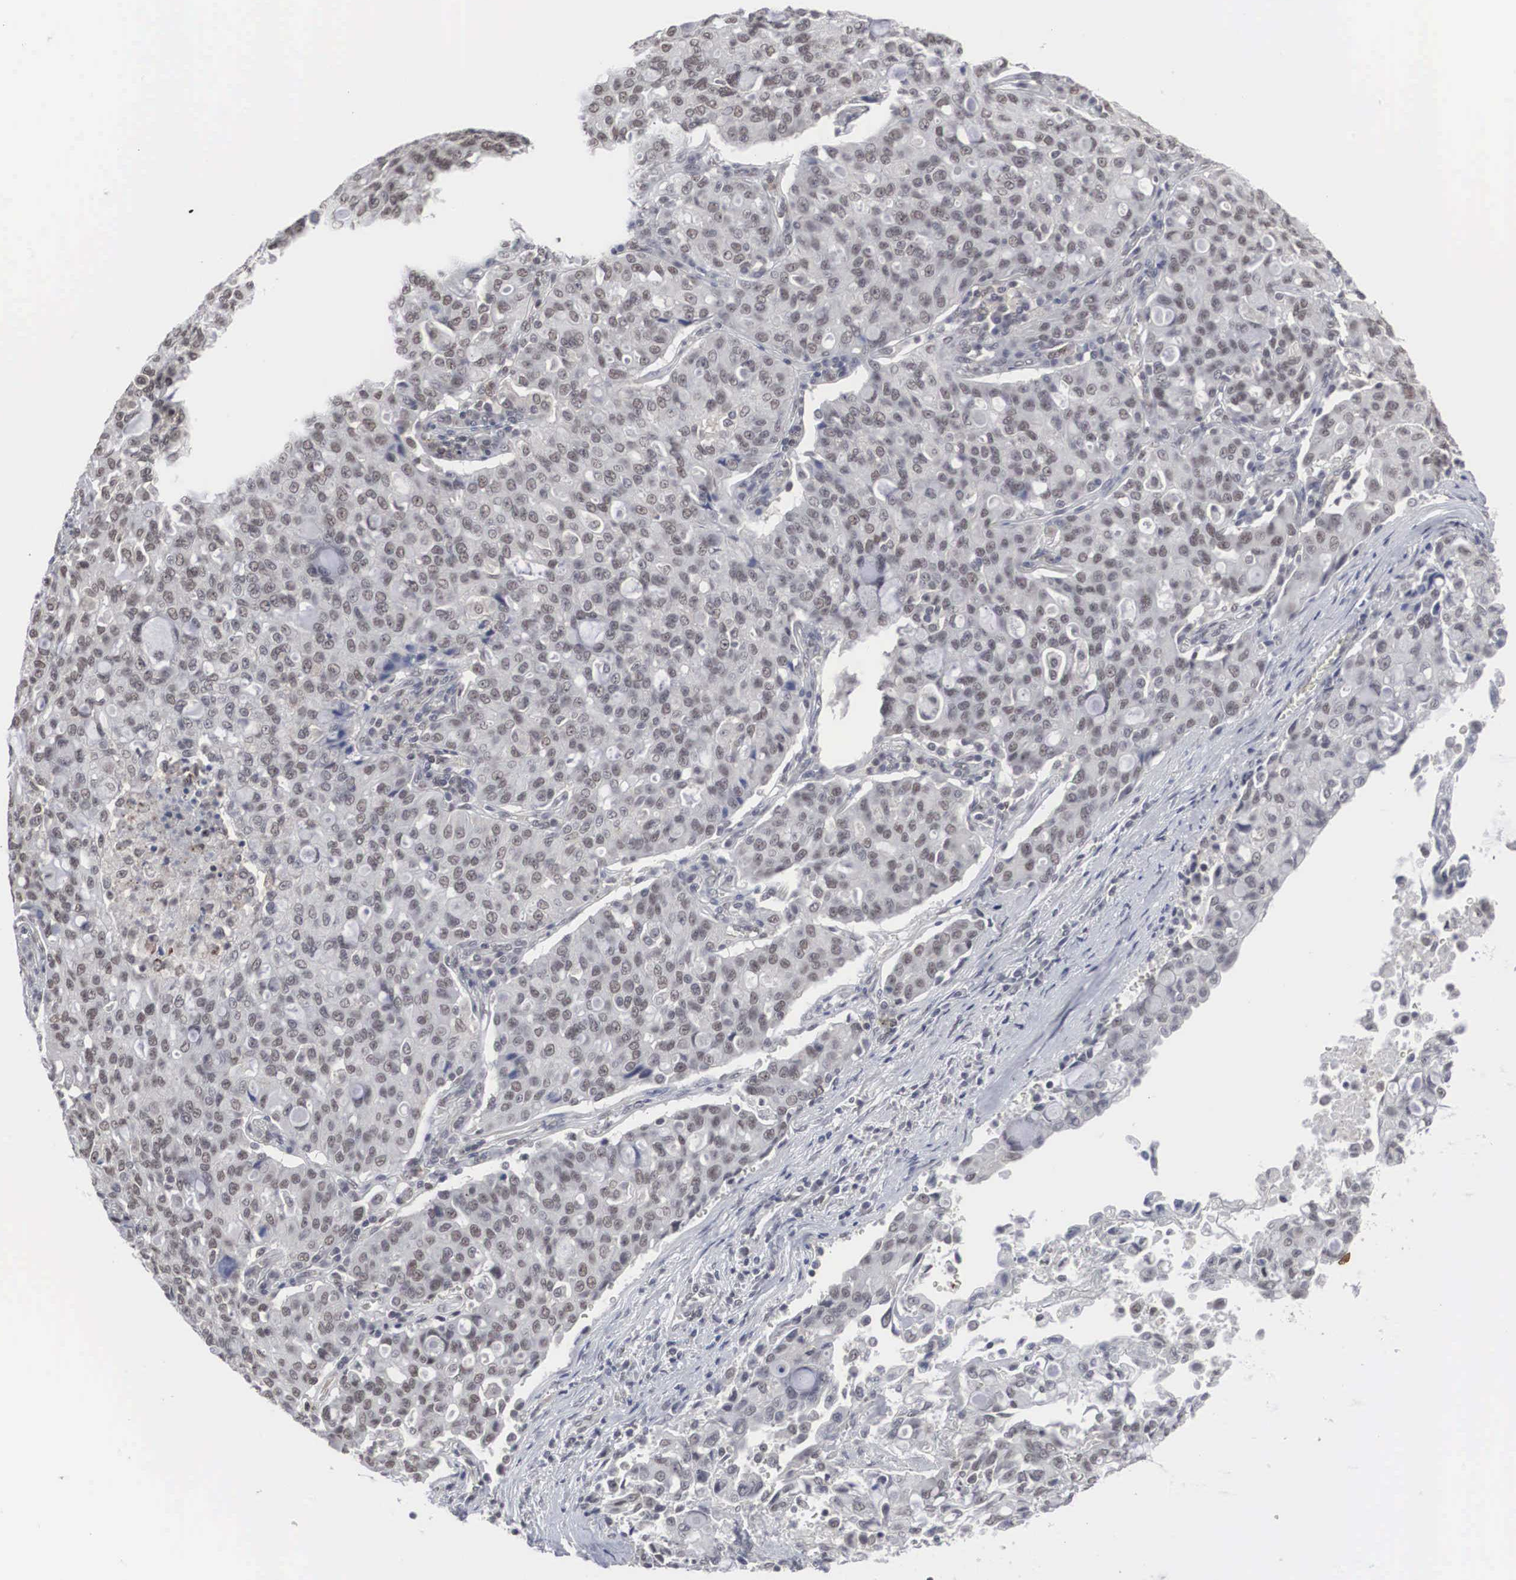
{"staining": {"intensity": "negative", "quantity": "none", "location": "none"}, "tissue": "lung cancer", "cell_type": "Tumor cells", "image_type": "cancer", "snomed": [{"axis": "morphology", "description": "Adenocarcinoma, NOS"}, {"axis": "topography", "description": "Lung"}], "caption": "Immunohistochemistry (IHC) image of lung cancer (adenocarcinoma) stained for a protein (brown), which displays no expression in tumor cells. (Brightfield microscopy of DAB immunohistochemistry at high magnification).", "gene": "AUTS2", "patient": {"sex": "female", "age": 44}}